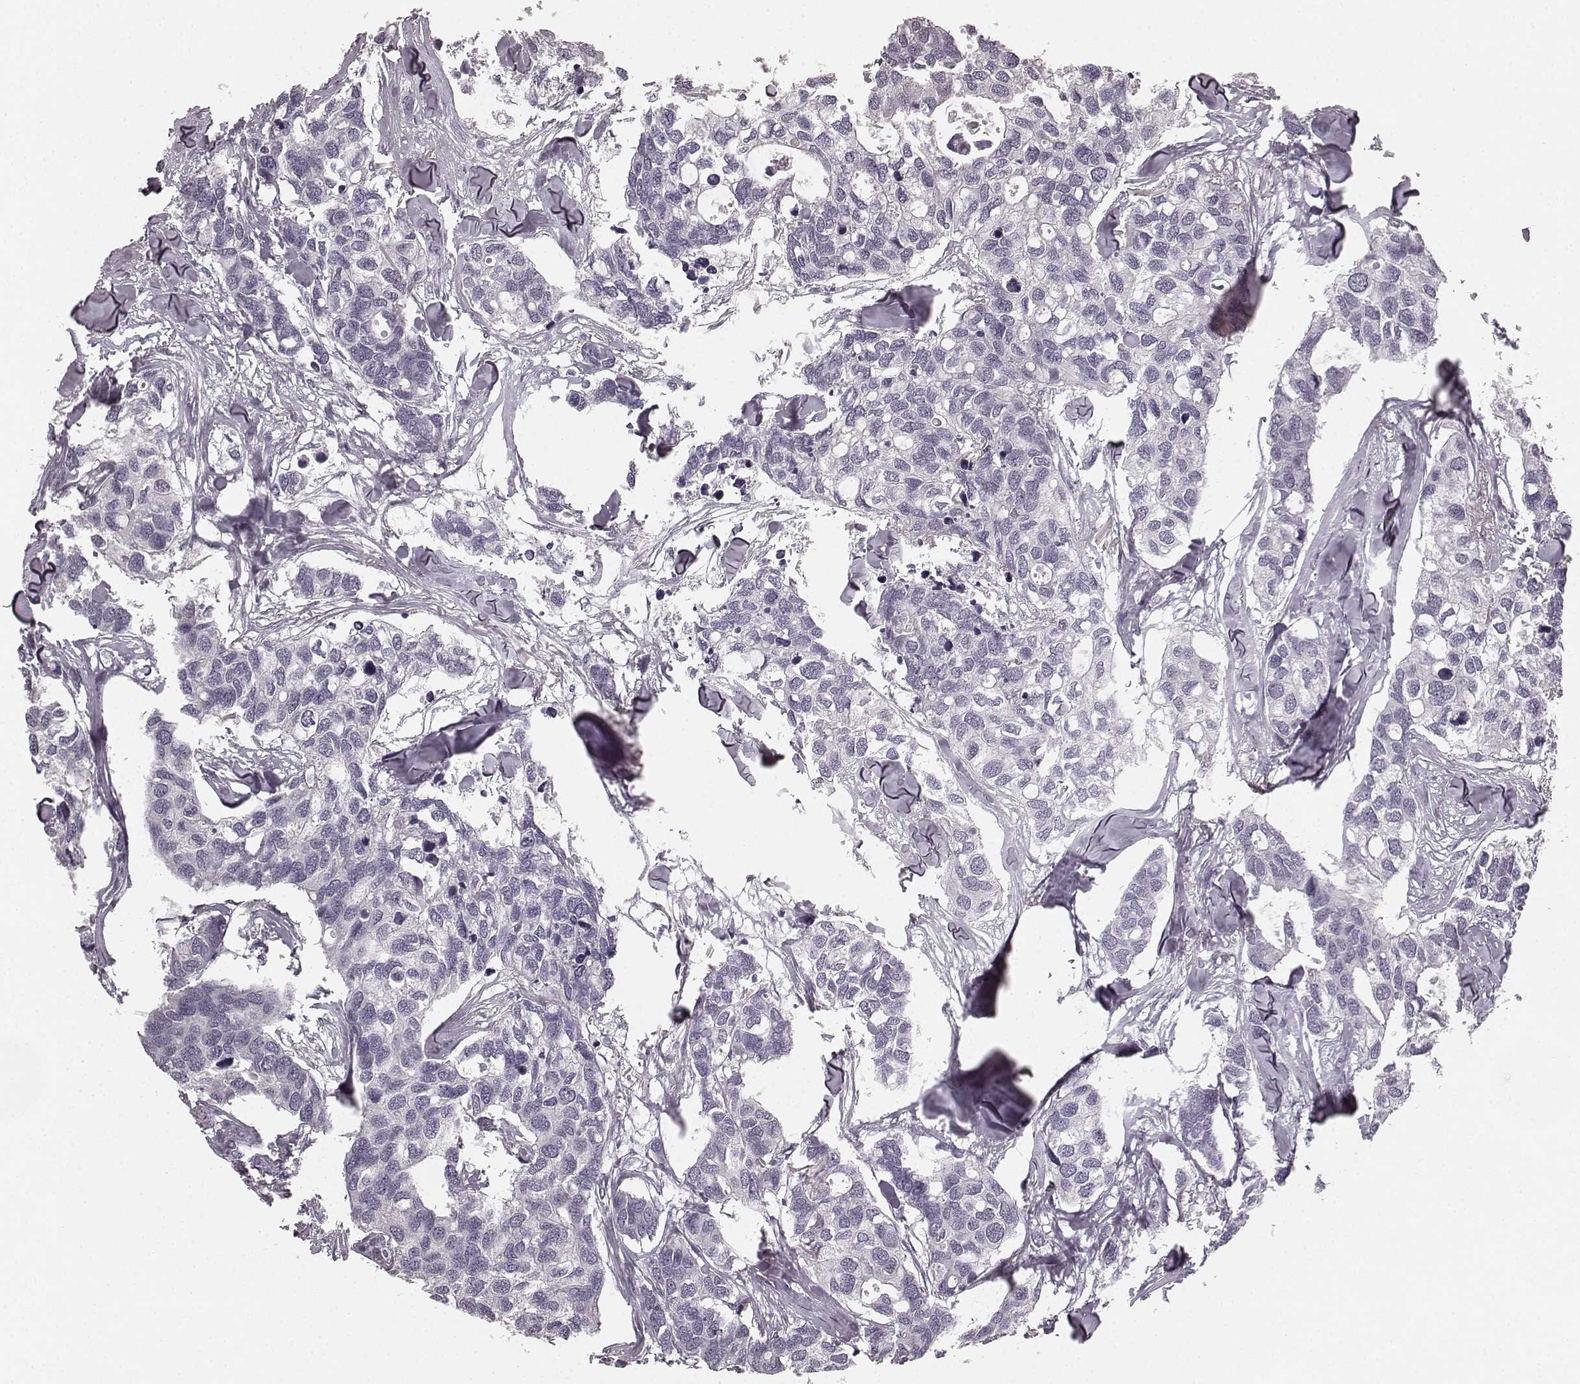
{"staining": {"intensity": "negative", "quantity": "none", "location": "none"}, "tissue": "breast cancer", "cell_type": "Tumor cells", "image_type": "cancer", "snomed": [{"axis": "morphology", "description": "Duct carcinoma"}, {"axis": "topography", "description": "Breast"}], "caption": "This histopathology image is of breast cancer (infiltrating ductal carcinoma) stained with immunohistochemistry to label a protein in brown with the nuclei are counter-stained blue. There is no staining in tumor cells.", "gene": "RIT2", "patient": {"sex": "female", "age": 83}}